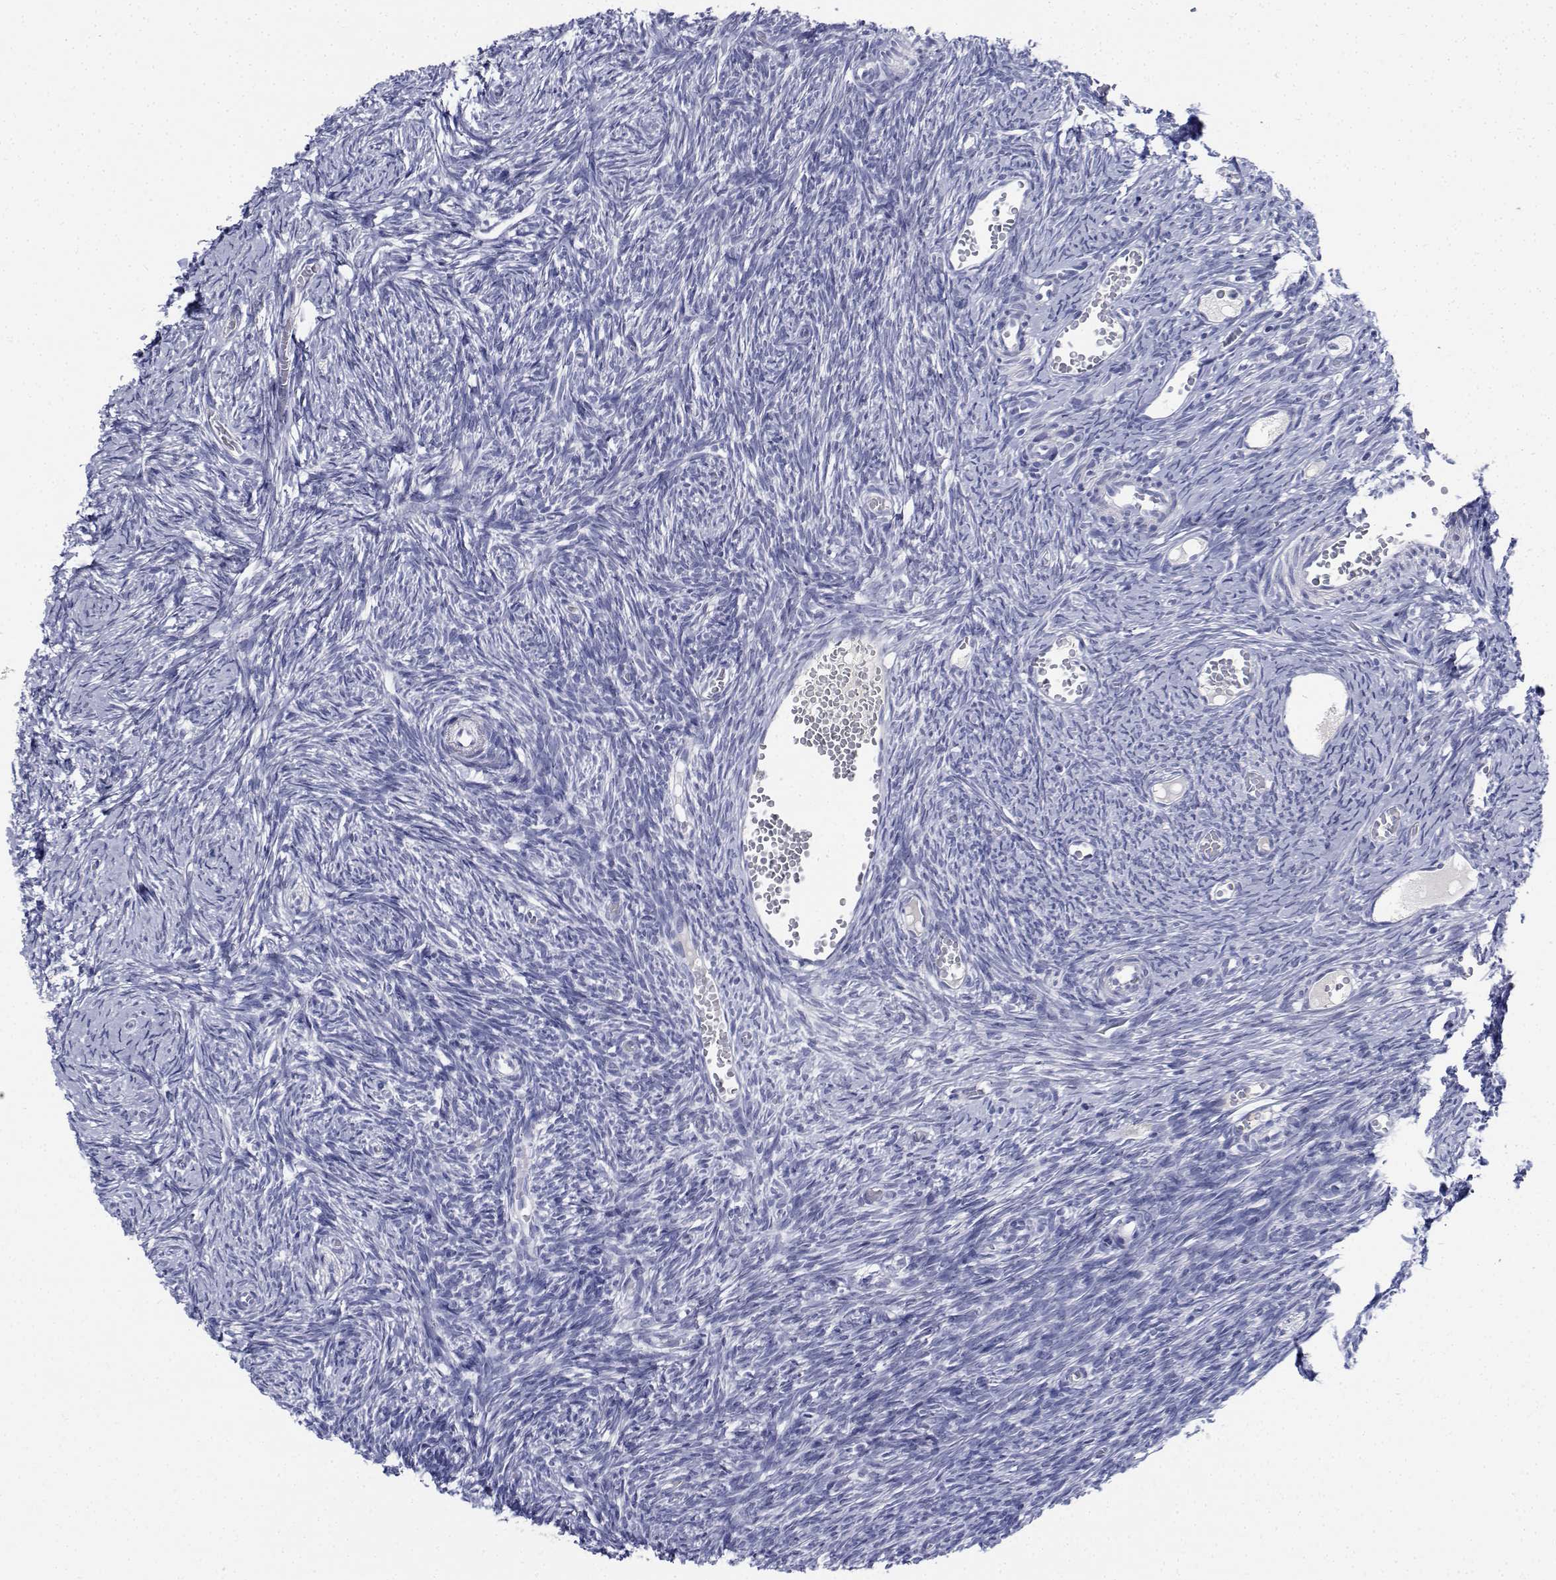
{"staining": {"intensity": "negative", "quantity": "none", "location": "none"}, "tissue": "ovary", "cell_type": "Ovarian stroma cells", "image_type": "normal", "snomed": [{"axis": "morphology", "description": "Normal tissue, NOS"}, {"axis": "topography", "description": "Ovary"}], "caption": "This is a histopathology image of immunohistochemistry staining of normal ovary, which shows no positivity in ovarian stroma cells. (Stains: DAB (3,3'-diaminobenzidine) immunohistochemistry (IHC) with hematoxylin counter stain, Microscopy: brightfield microscopy at high magnification).", "gene": "PLXNA4", "patient": {"sex": "female", "age": 39}}